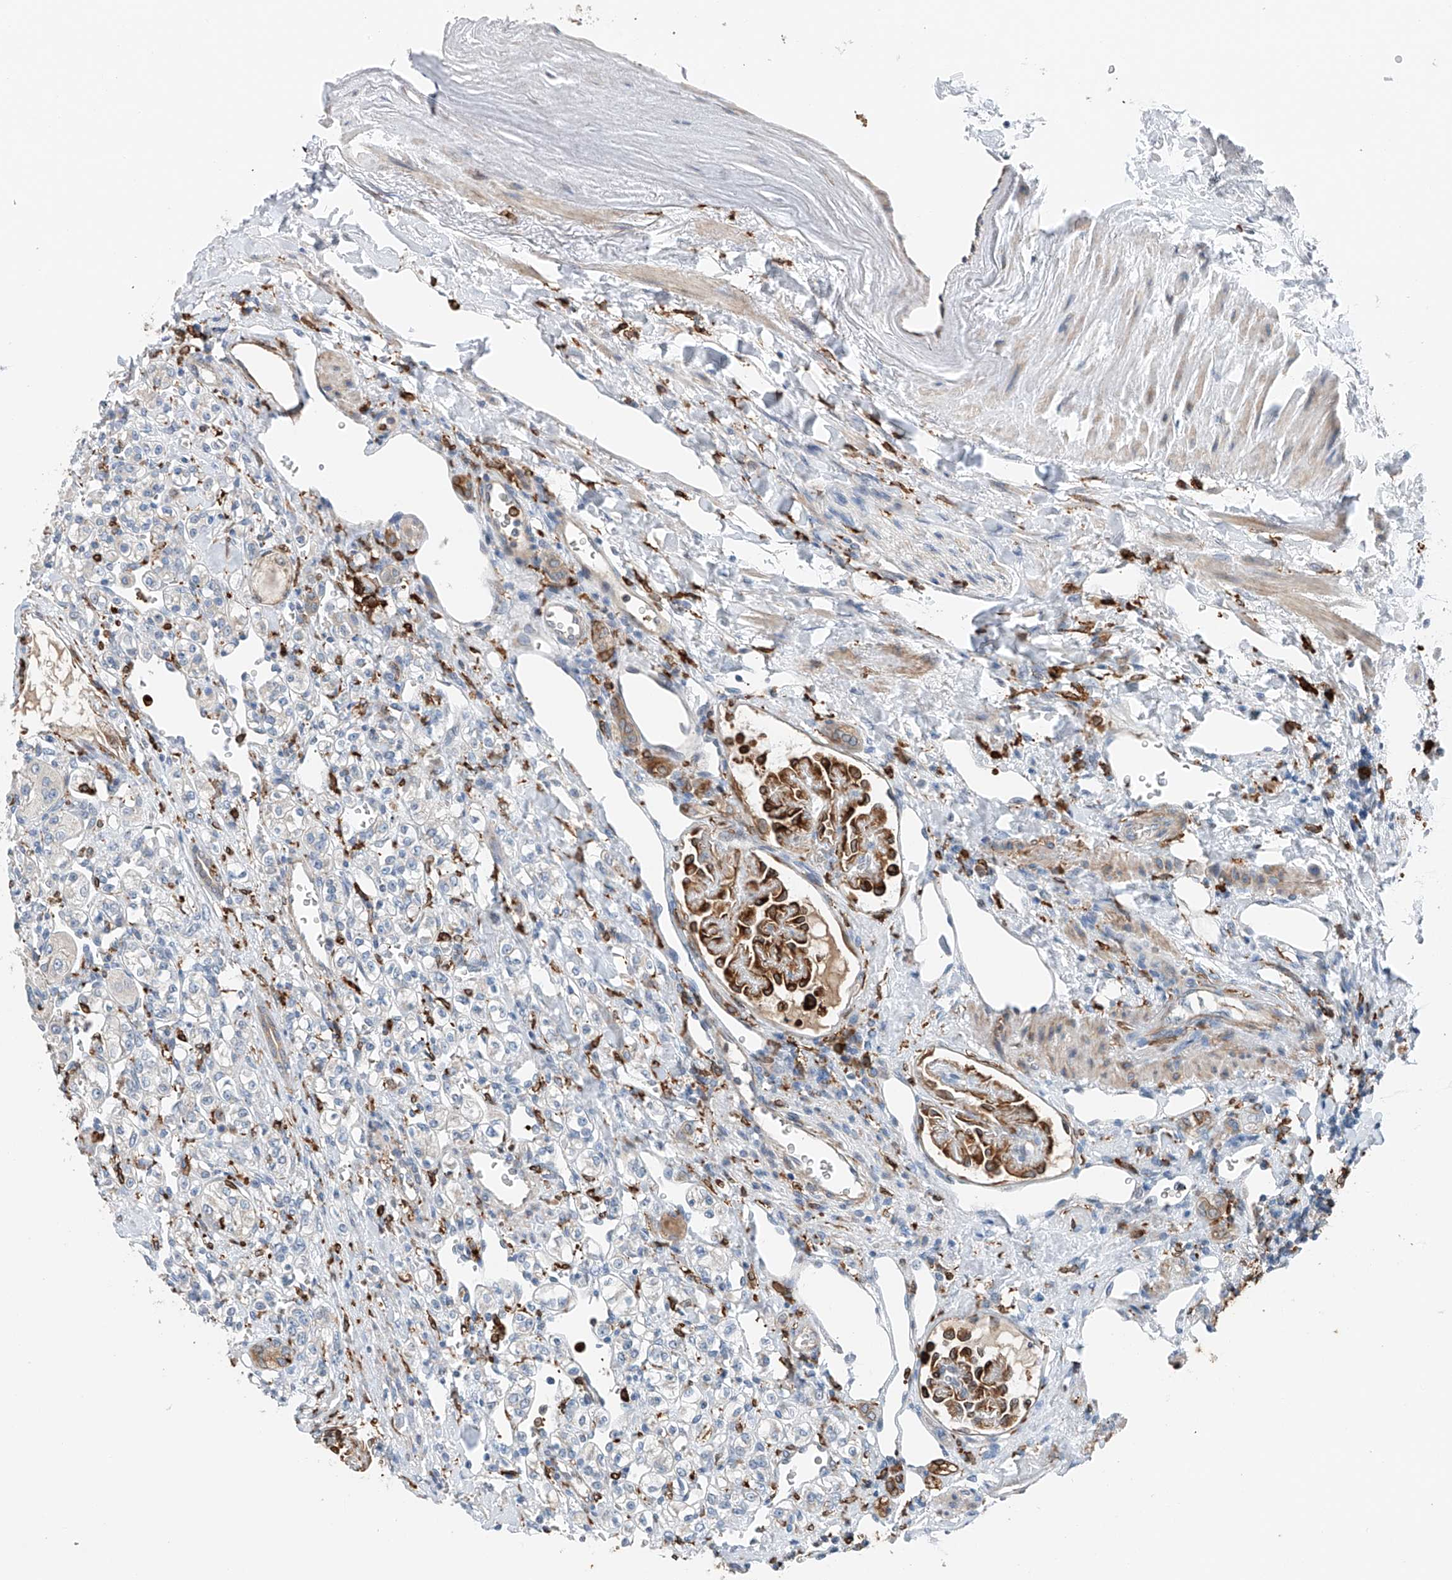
{"staining": {"intensity": "negative", "quantity": "none", "location": "none"}, "tissue": "renal cancer", "cell_type": "Tumor cells", "image_type": "cancer", "snomed": [{"axis": "morphology", "description": "Adenocarcinoma, NOS"}, {"axis": "topography", "description": "Kidney"}], "caption": "Micrograph shows no significant protein expression in tumor cells of renal cancer (adenocarcinoma). (DAB immunohistochemistry (IHC) visualized using brightfield microscopy, high magnification).", "gene": "TBXAS1", "patient": {"sex": "male", "age": 77}}